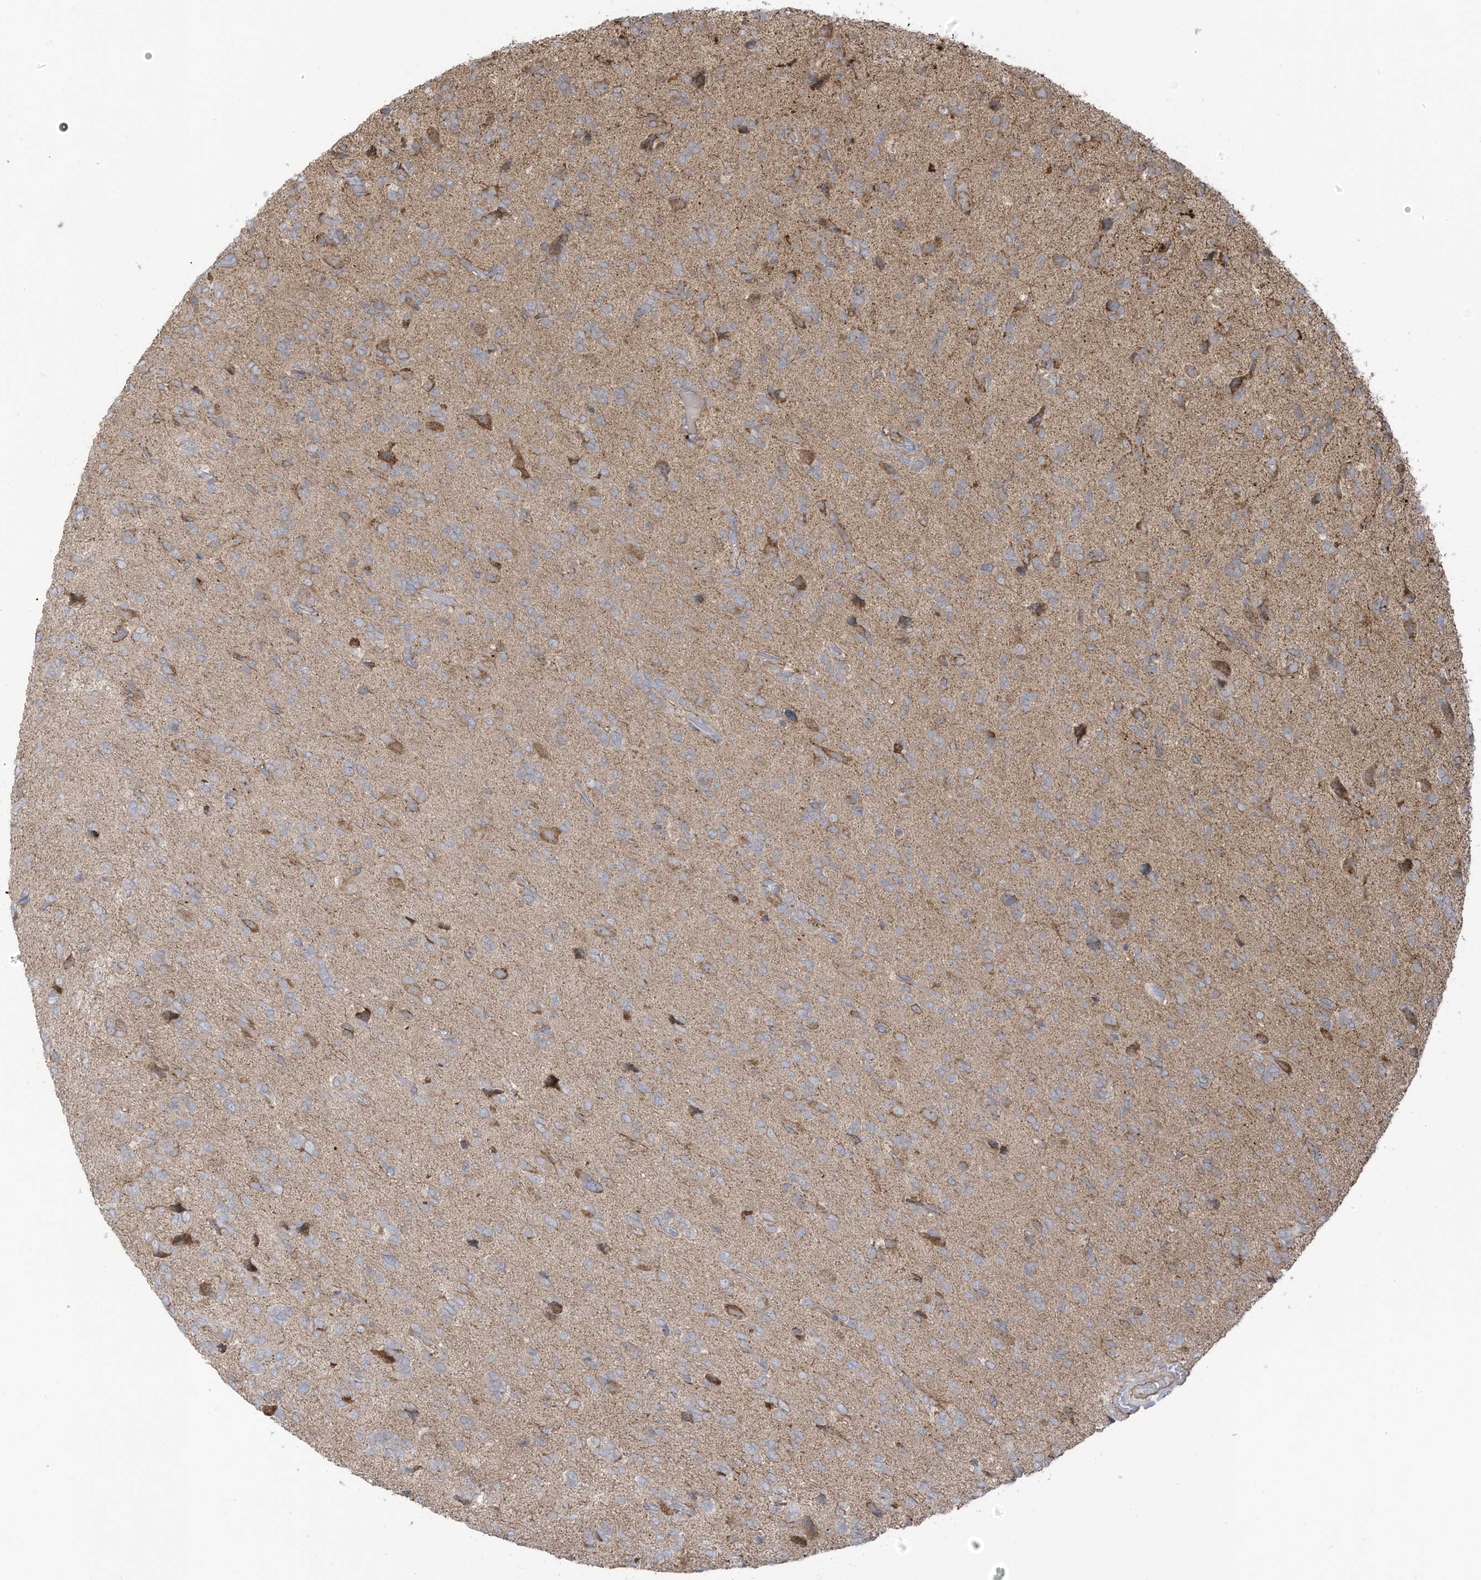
{"staining": {"intensity": "moderate", "quantity": ">75%", "location": "cytoplasmic/membranous"}, "tissue": "glioma", "cell_type": "Tumor cells", "image_type": "cancer", "snomed": [{"axis": "morphology", "description": "Glioma, malignant, High grade"}, {"axis": "topography", "description": "Brain"}], "caption": "Malignant high-grade glioma tissue displays moderate cytoplasmic/membranous positivity in about >75% of tumor cells", "gene": "CGAS", "patient": {"sex": "female", "age": 59}}